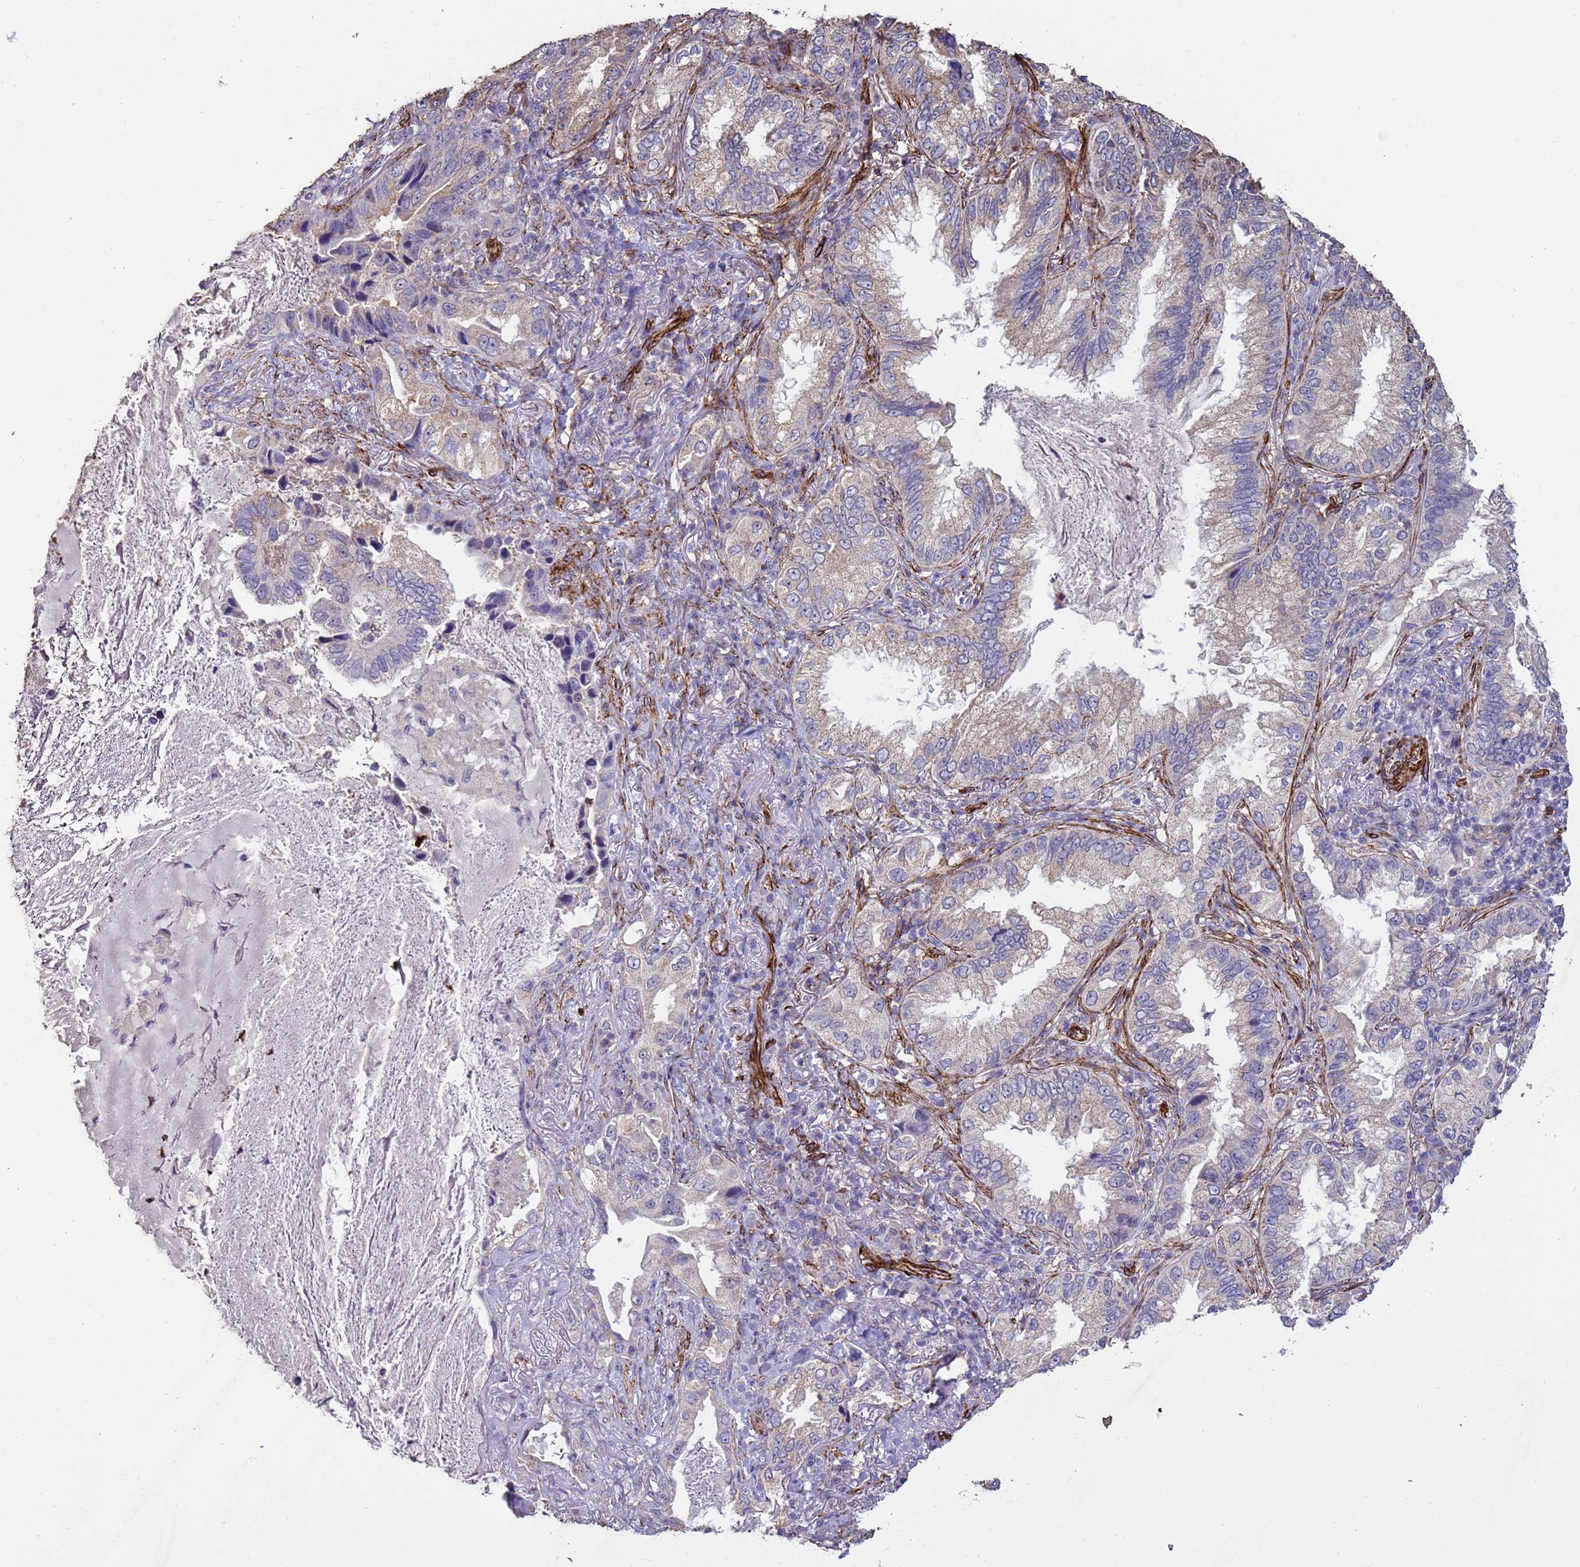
{"staining": {"intensity": "weak", "quantity": "25%-75%", "location": "cytoplasmic/membranous"}, "tissue": "lung cancer", "cell_type": "Tumor cells", "image_type": "cancer", "snomed": [{"axis": "morphology", "description": "Adenocarcinoma, NOS"}, {"axis": "topography", "description": "Lung"}], "caption": "A brown stain shows weak cytoplasmic/membranous staining of a protein in lung cancer (adenocarcinoma) tumor cells.", "gene": "GASK1A", "patient": {"sex": "female", "age": 69}}